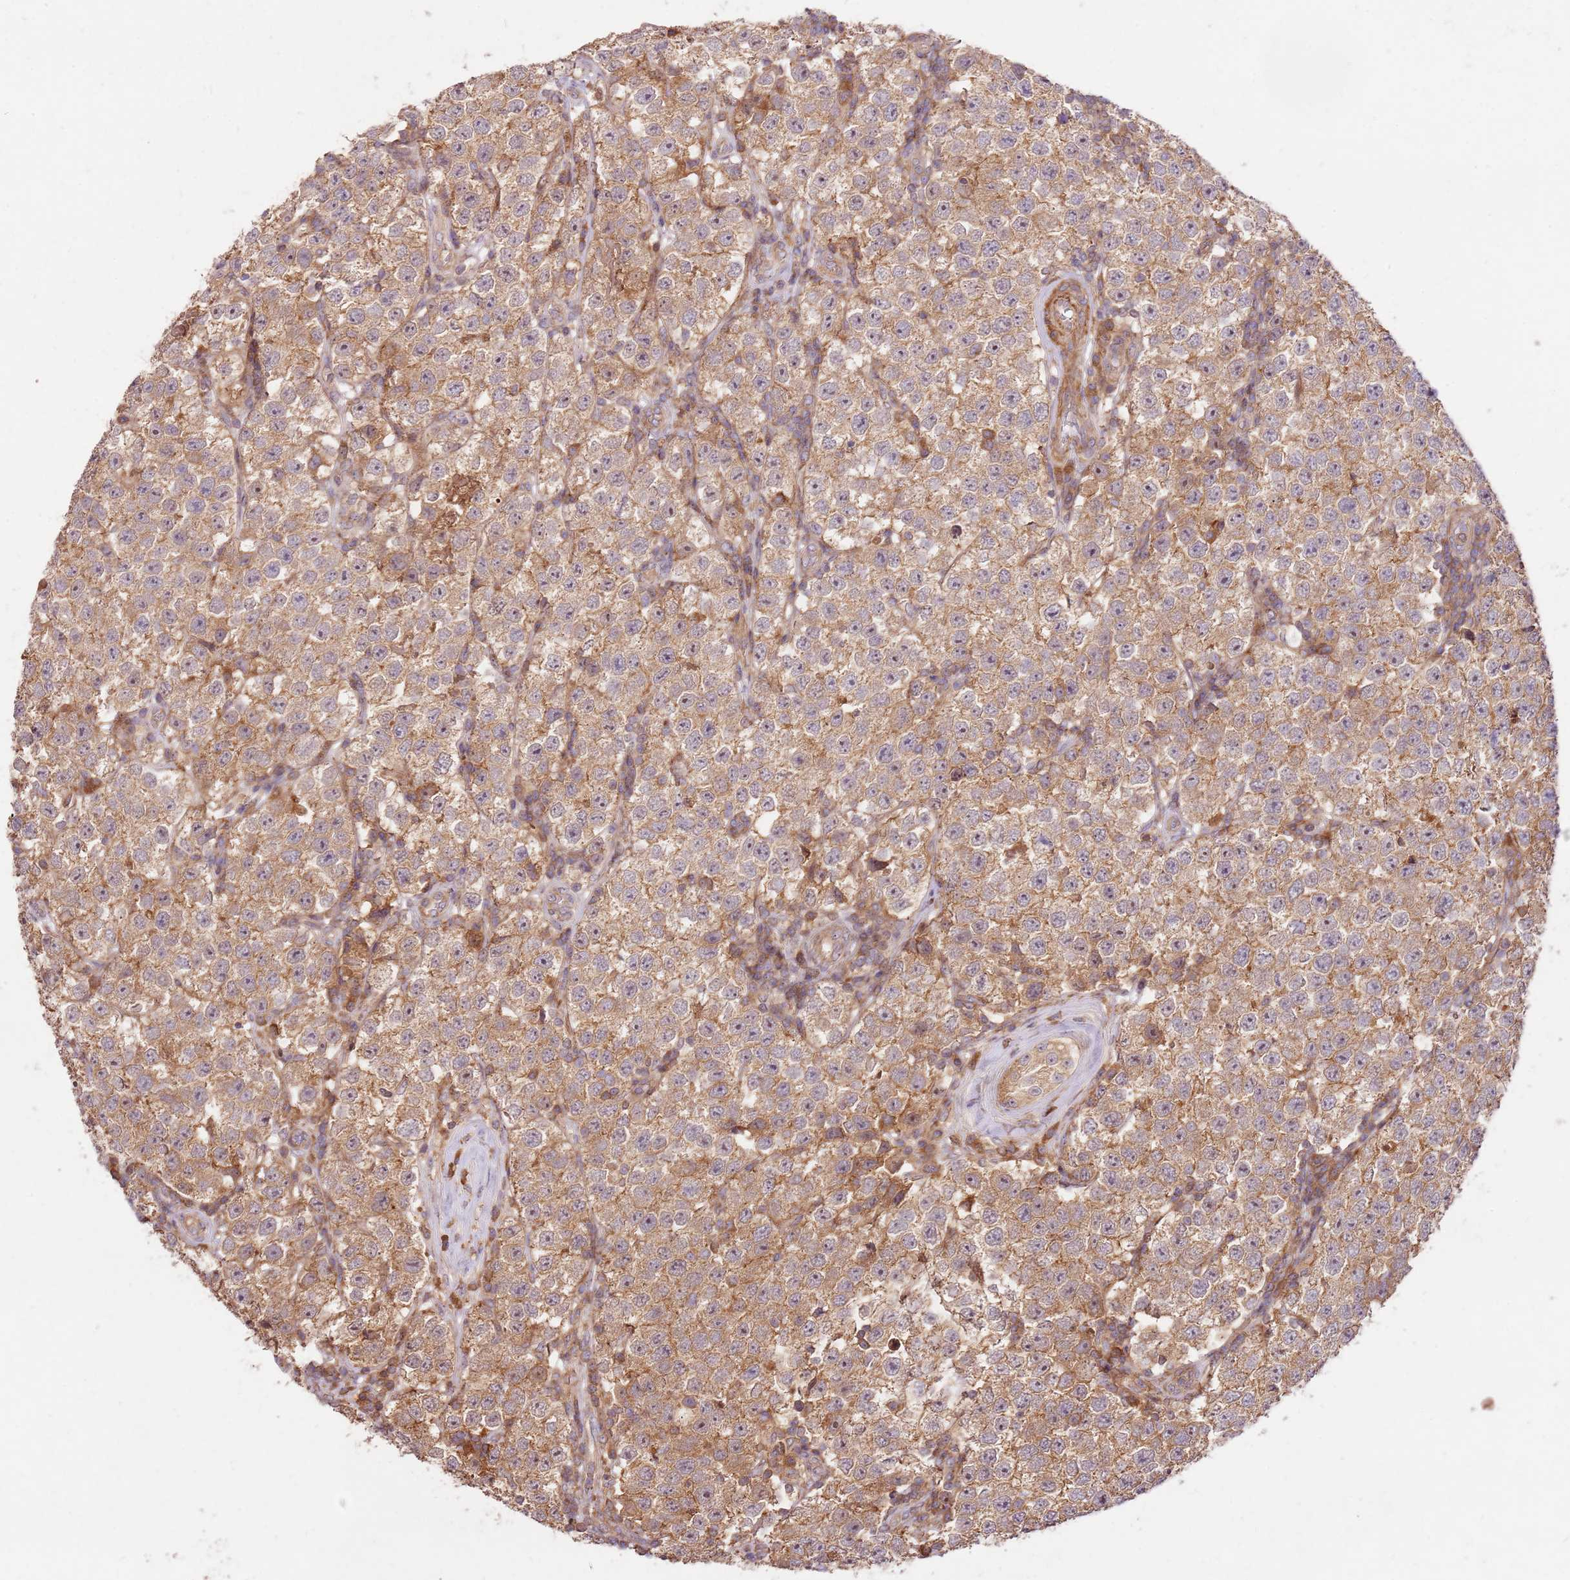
{"staining": {"intensity": "moderate", "quantity": "25%-75%", "location": "cytoplasmic/membranous"}, "tissue": "testis cancer", "cell_type": "Tumor cells", "image_type": "cancer", "snomed": [{"axis": "morphology", "description": "Seminoma, NOS"}, {"axis": "topography", "description": "Testis"}], "caption": "Protein expression analysis of seminoma (testis) demonstrates moderate cytoplasmic/membranous positivity in about 25%-75% of tumor cells.", "gene": "GAREM1", "patient": {"sex": "male", "age": 34}}